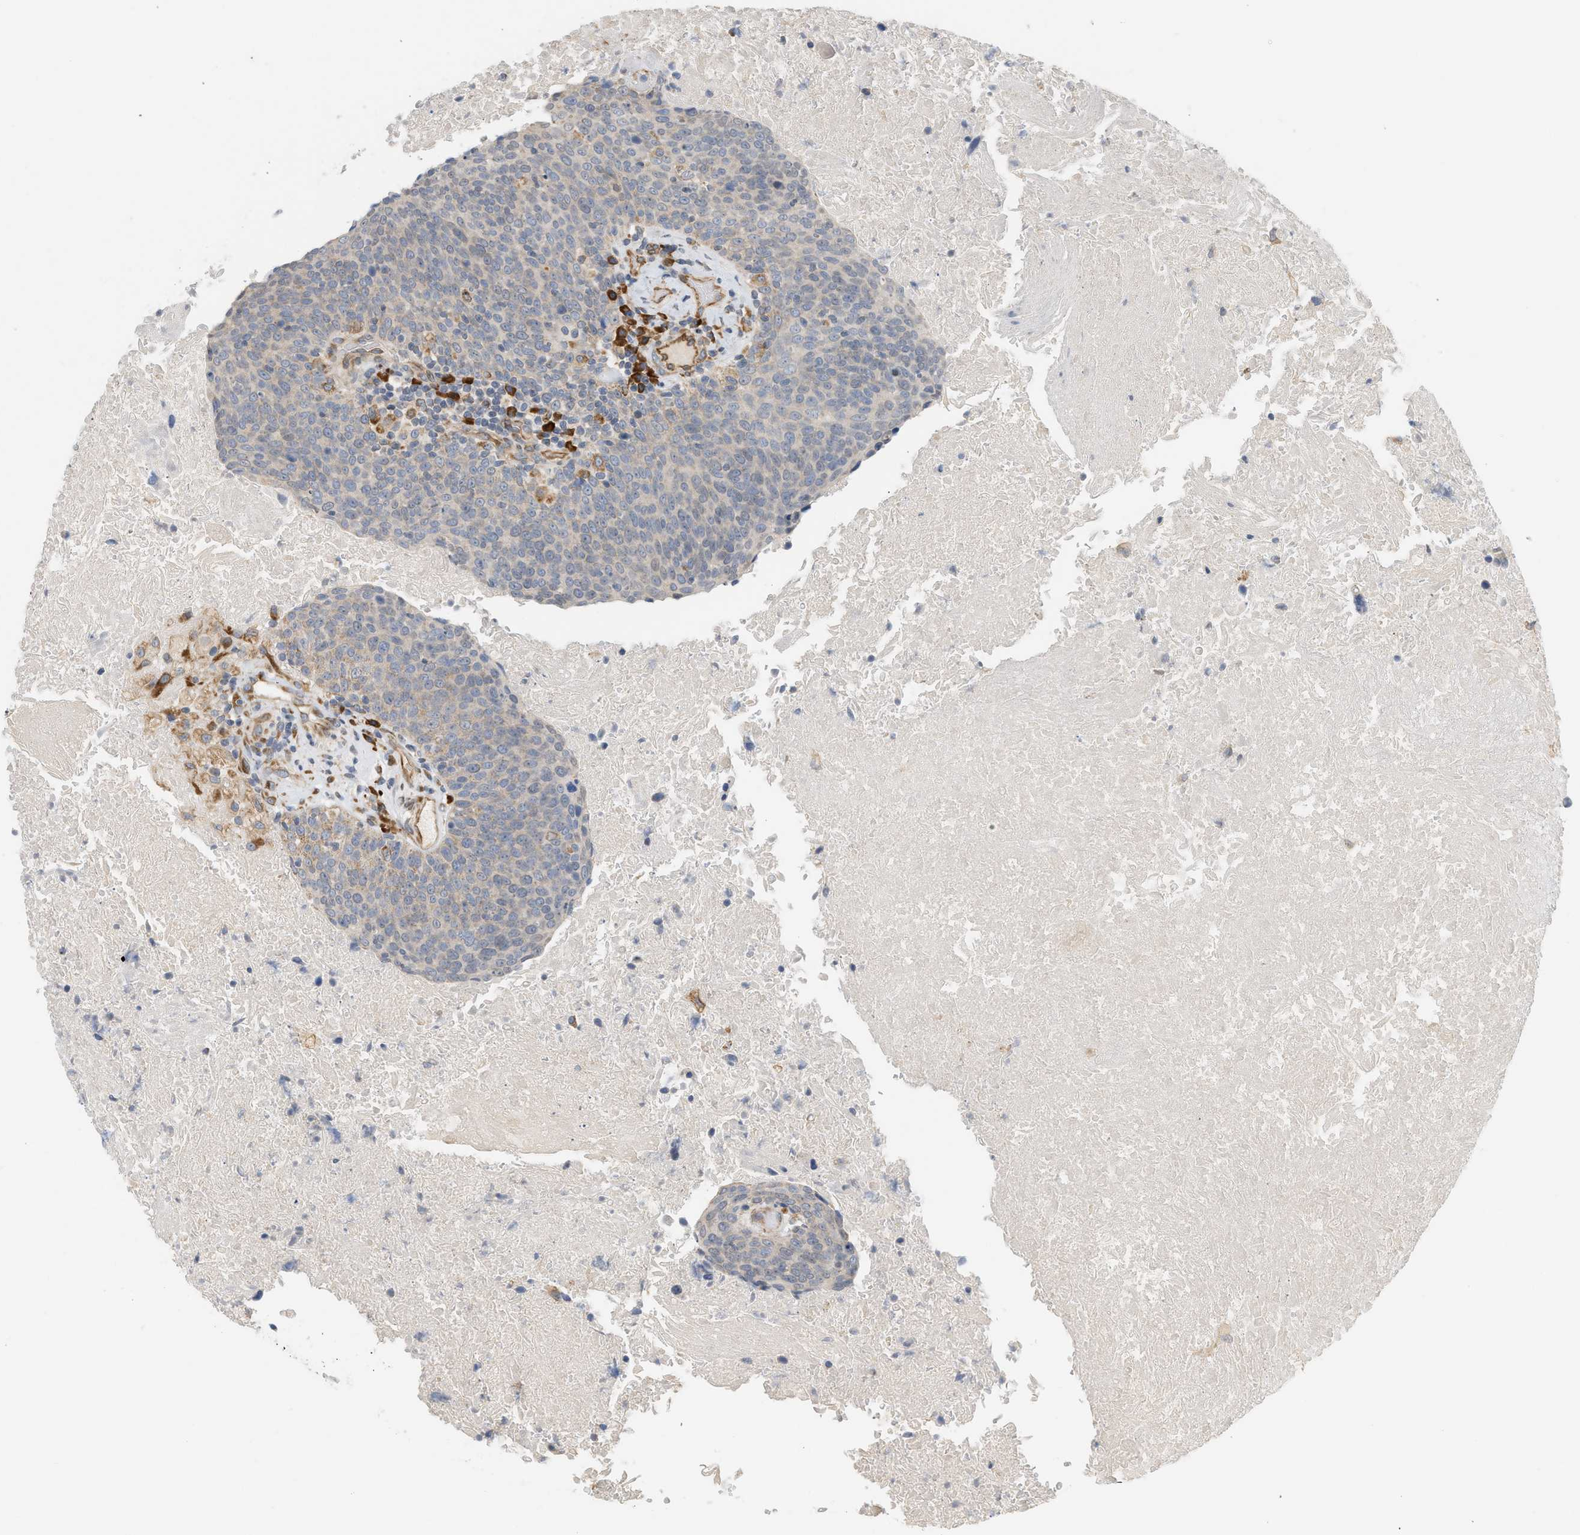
{"staining": {"intensity": "negative", "quantity": "none", "location": "none"}, "tissue": "head and neck cancer", "cell_type": "Tumor cells", "image_type": "cancer", "snomed": [{"axis": "morphology", "description": "Squamous cell carcinoma, NOS"}, {"axis": "morphology", "description": "Squamous cell carcinoma, metastatic, NOS"}, {"axis": "topography", "description": "Lymph node"}, {"axis": "topography", "description": "Head-Neck"}], "caption": "Immunohistochemistry of head and neck metastatic squamous cell carcinoma demonstrates no positivity in tumor cells.", "gene": "SVOP", "patient": {"sex": "male", "age": 62}}